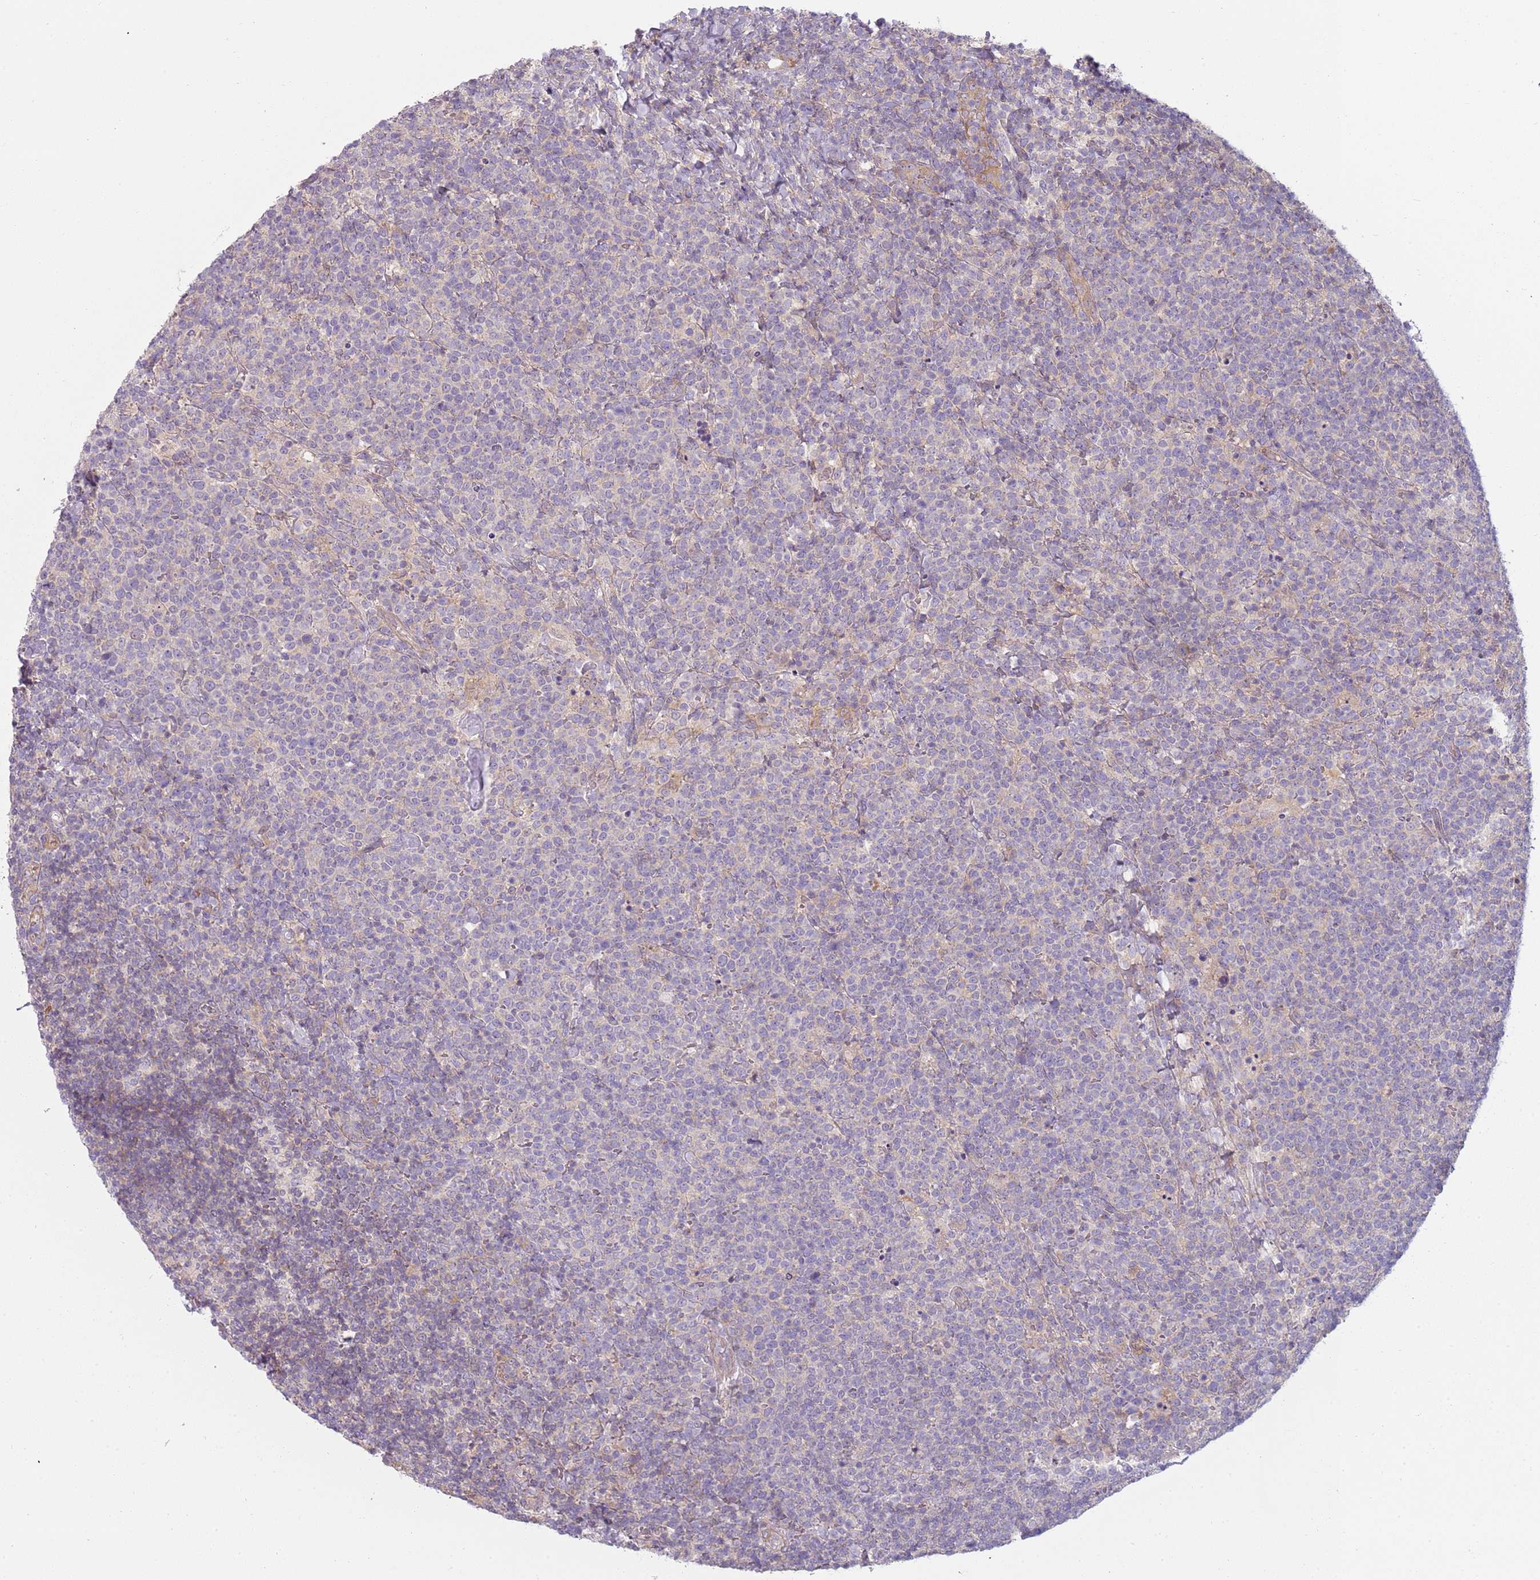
{"staining": {"intensity": "negative", "quantity": "none", "location": "none"}, "tissue": "lymphoma", "cell_type": "Tumor cells", "image_type": "cancer", "snomed": [{"axis": "morphology", "description": "Malignant lymphoma, non-Hodgkin's type, High grade"}, {"axis": "topography", "description": "Lymph node"}], "caption": "Tumor cells show no significant staining in lymphoma.", "gene": "SLC26A6", "patient": {"sex": "male", "age": 61}}